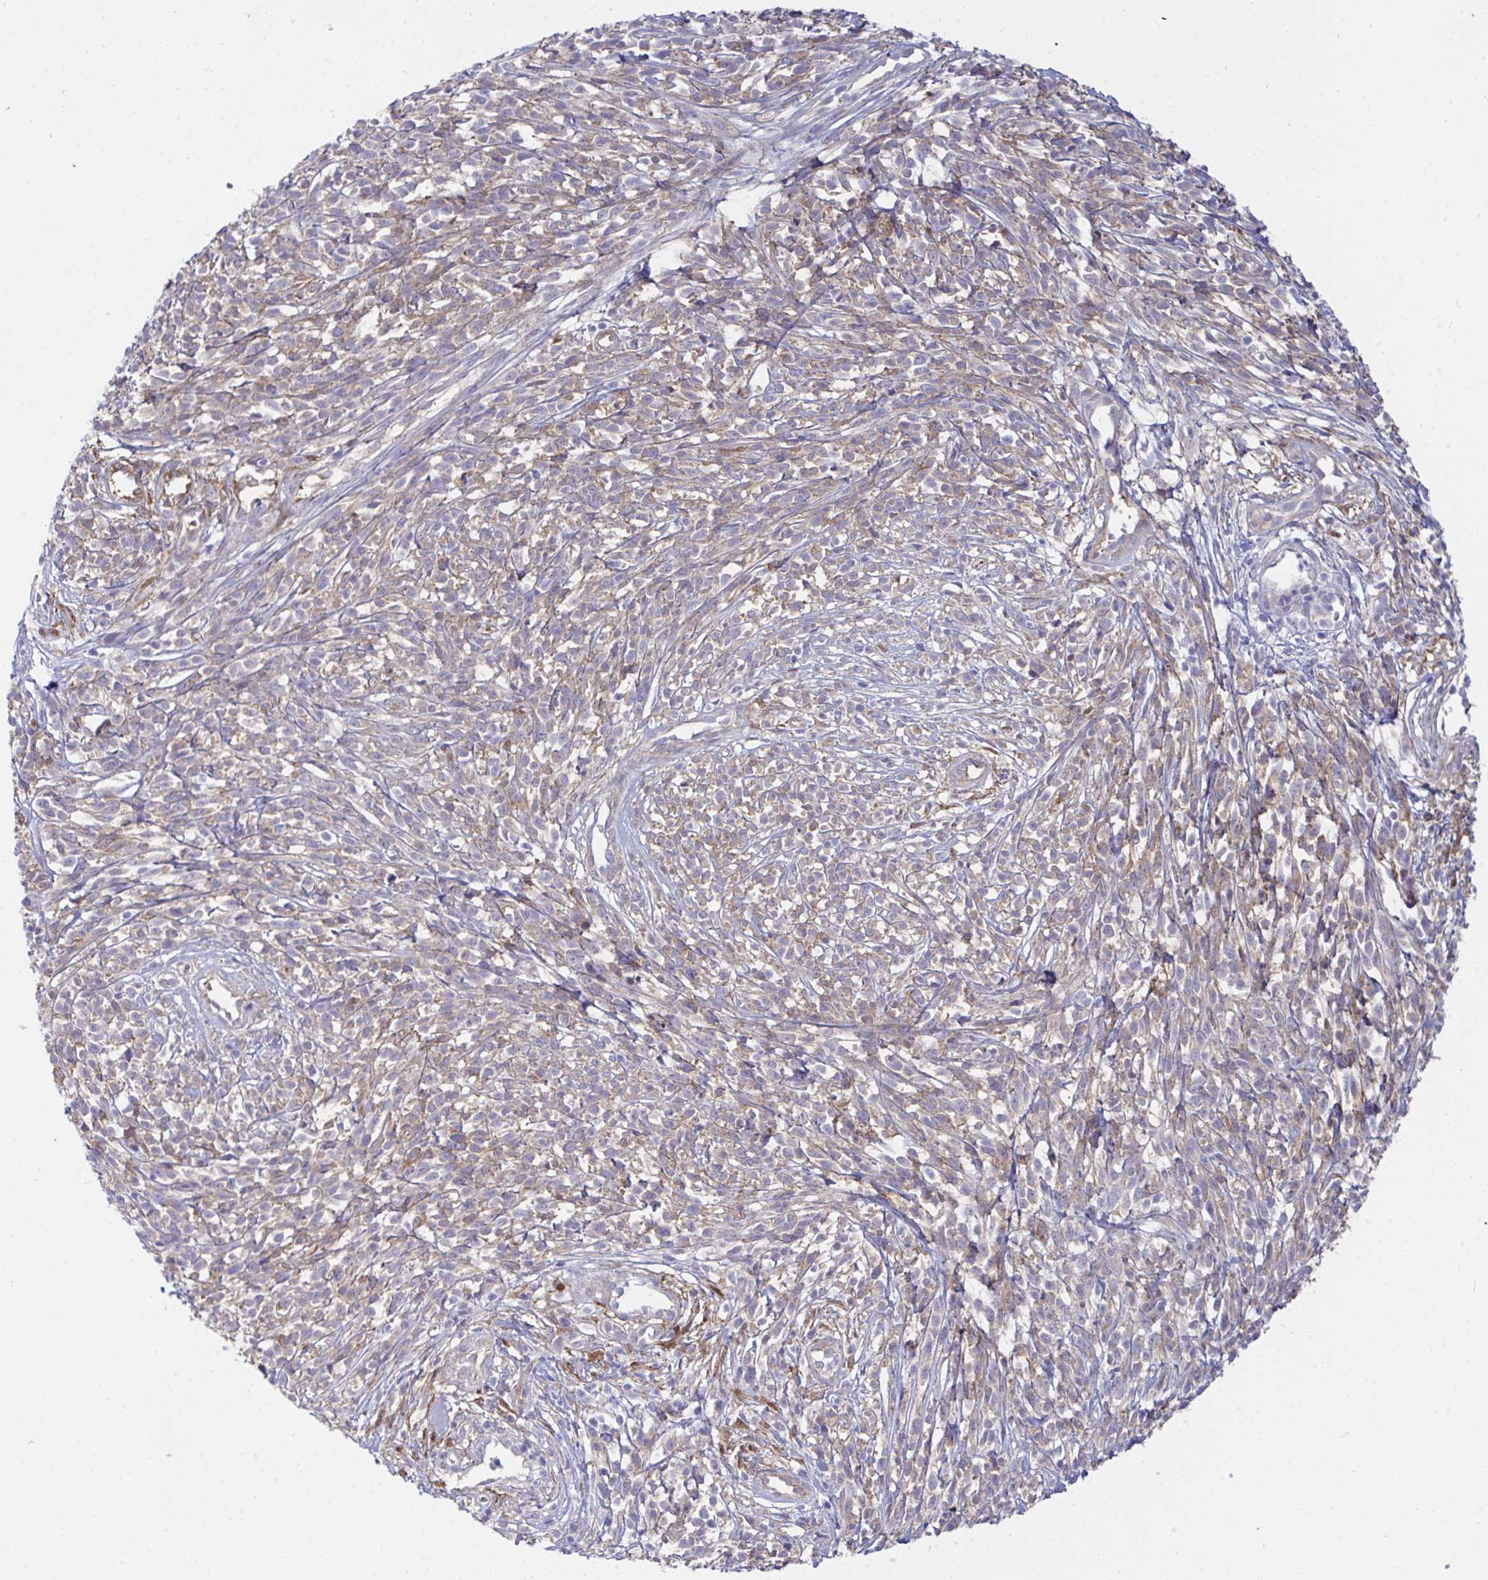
{"staining": {"intensity": "weak", "quantity": ">75%", "location": "cytoplasmic/membranous"}, "tissue": "melanoma", "cell_type": "Tumor cells", "image_type": "cancer", "snomed": [{"axis": "morphology", "description": "Malignant melanoma, NOS"}, {"axis": "topography", "description": "Skin"}, {"axis": "topography", "description": "Skin of trunk"}], "caption": "Protein analysis of malignant melanoma tissue displays weak cytoplasmic/membranous expression in approximately >75% of tumor cells.", "gene": "GAB1", "patient": {"sex": "male", "age": 74}}